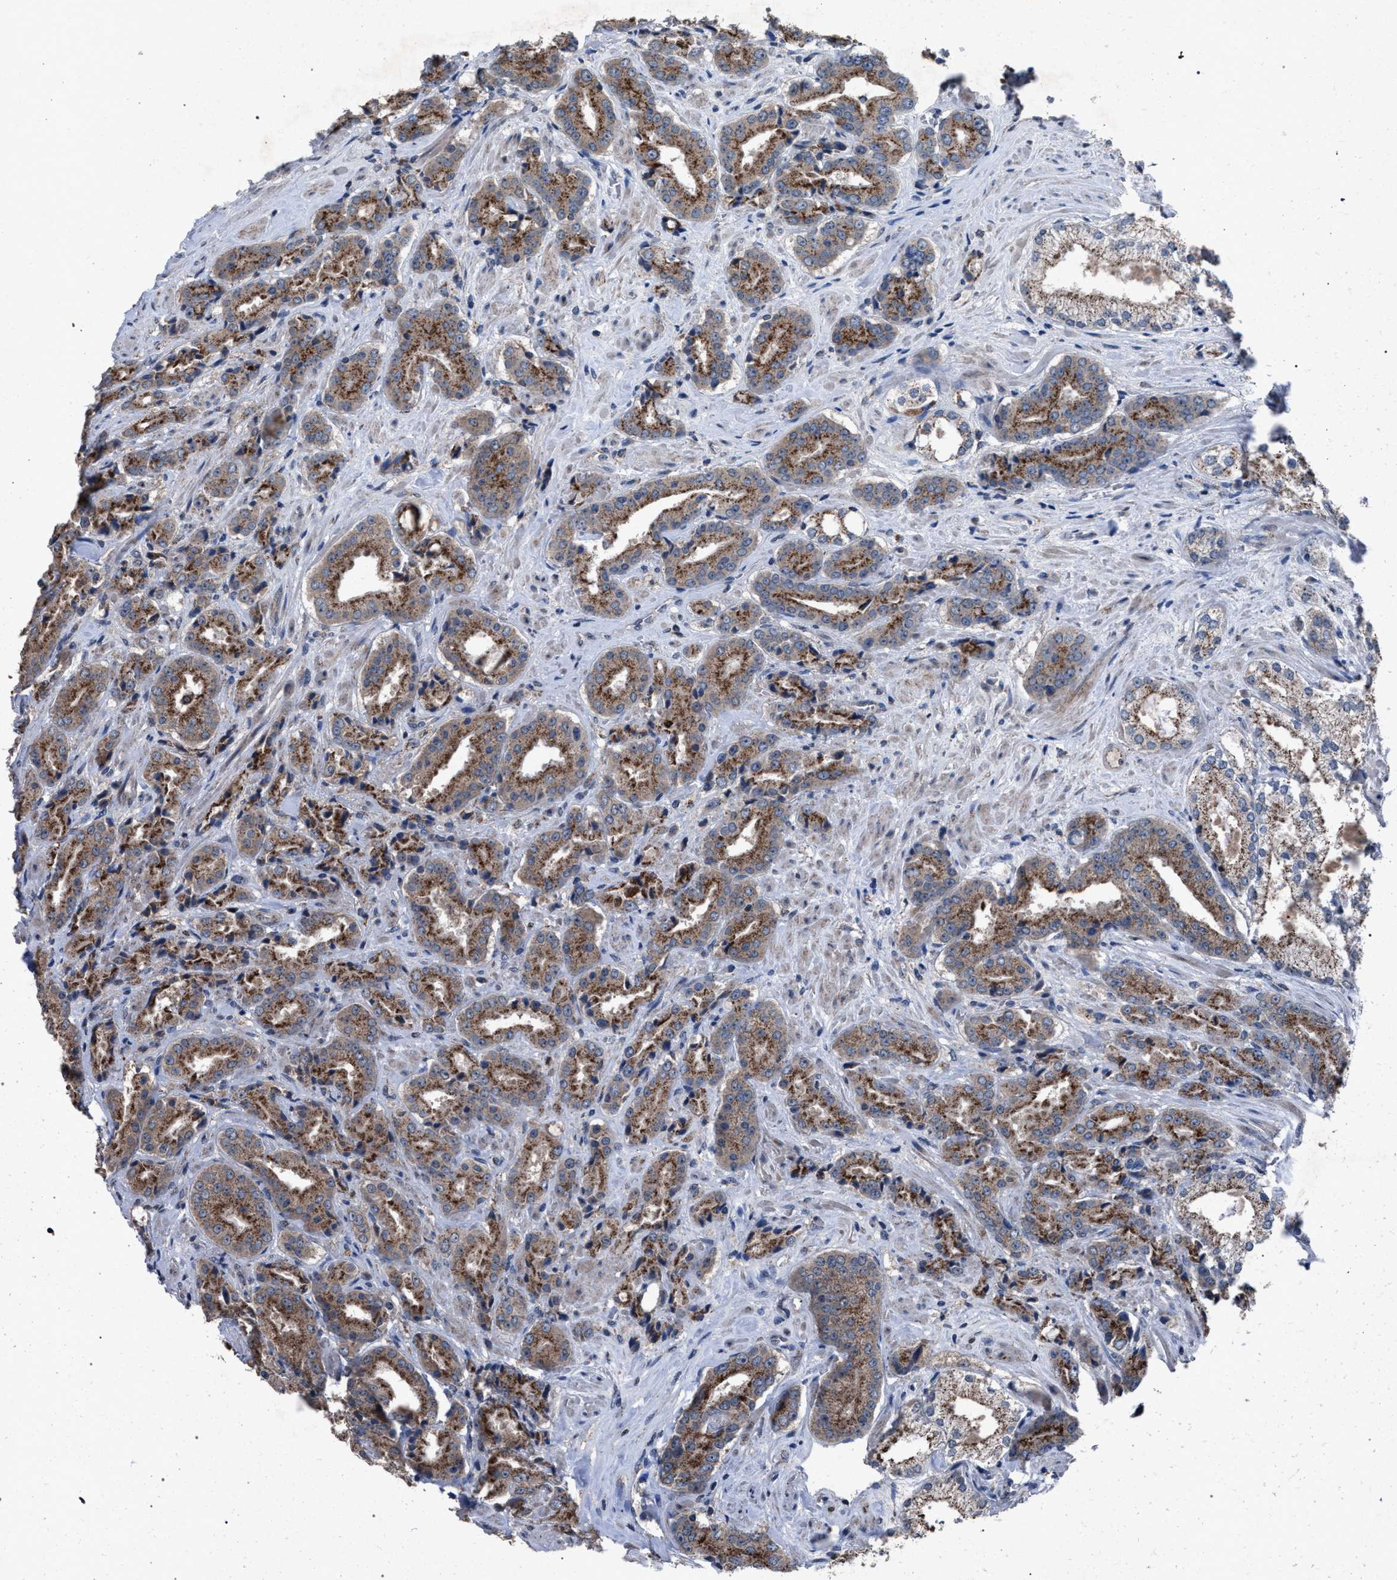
{"staining": {"intensity": "moderate", "quantity": ">75%", "location": "cytoplasmic/membranous"}, "tissue": "prostate cancer", "cell_type": "Tumor cells", "image_type": "cancer", "snomed": [{"axis": "morphology", "description": "Adenocarcinoma, High grade"}, {"axis": "topography", "description": "Prostate"}], "caption": "Protein staining demonstrates moderate cytoplasmic/membranous expression in about >75% of tumor cells in prostate high-grade adenocarcinoma.", "gene": "HSD17B4", "patient": {"sex": "male", "age": 71}}